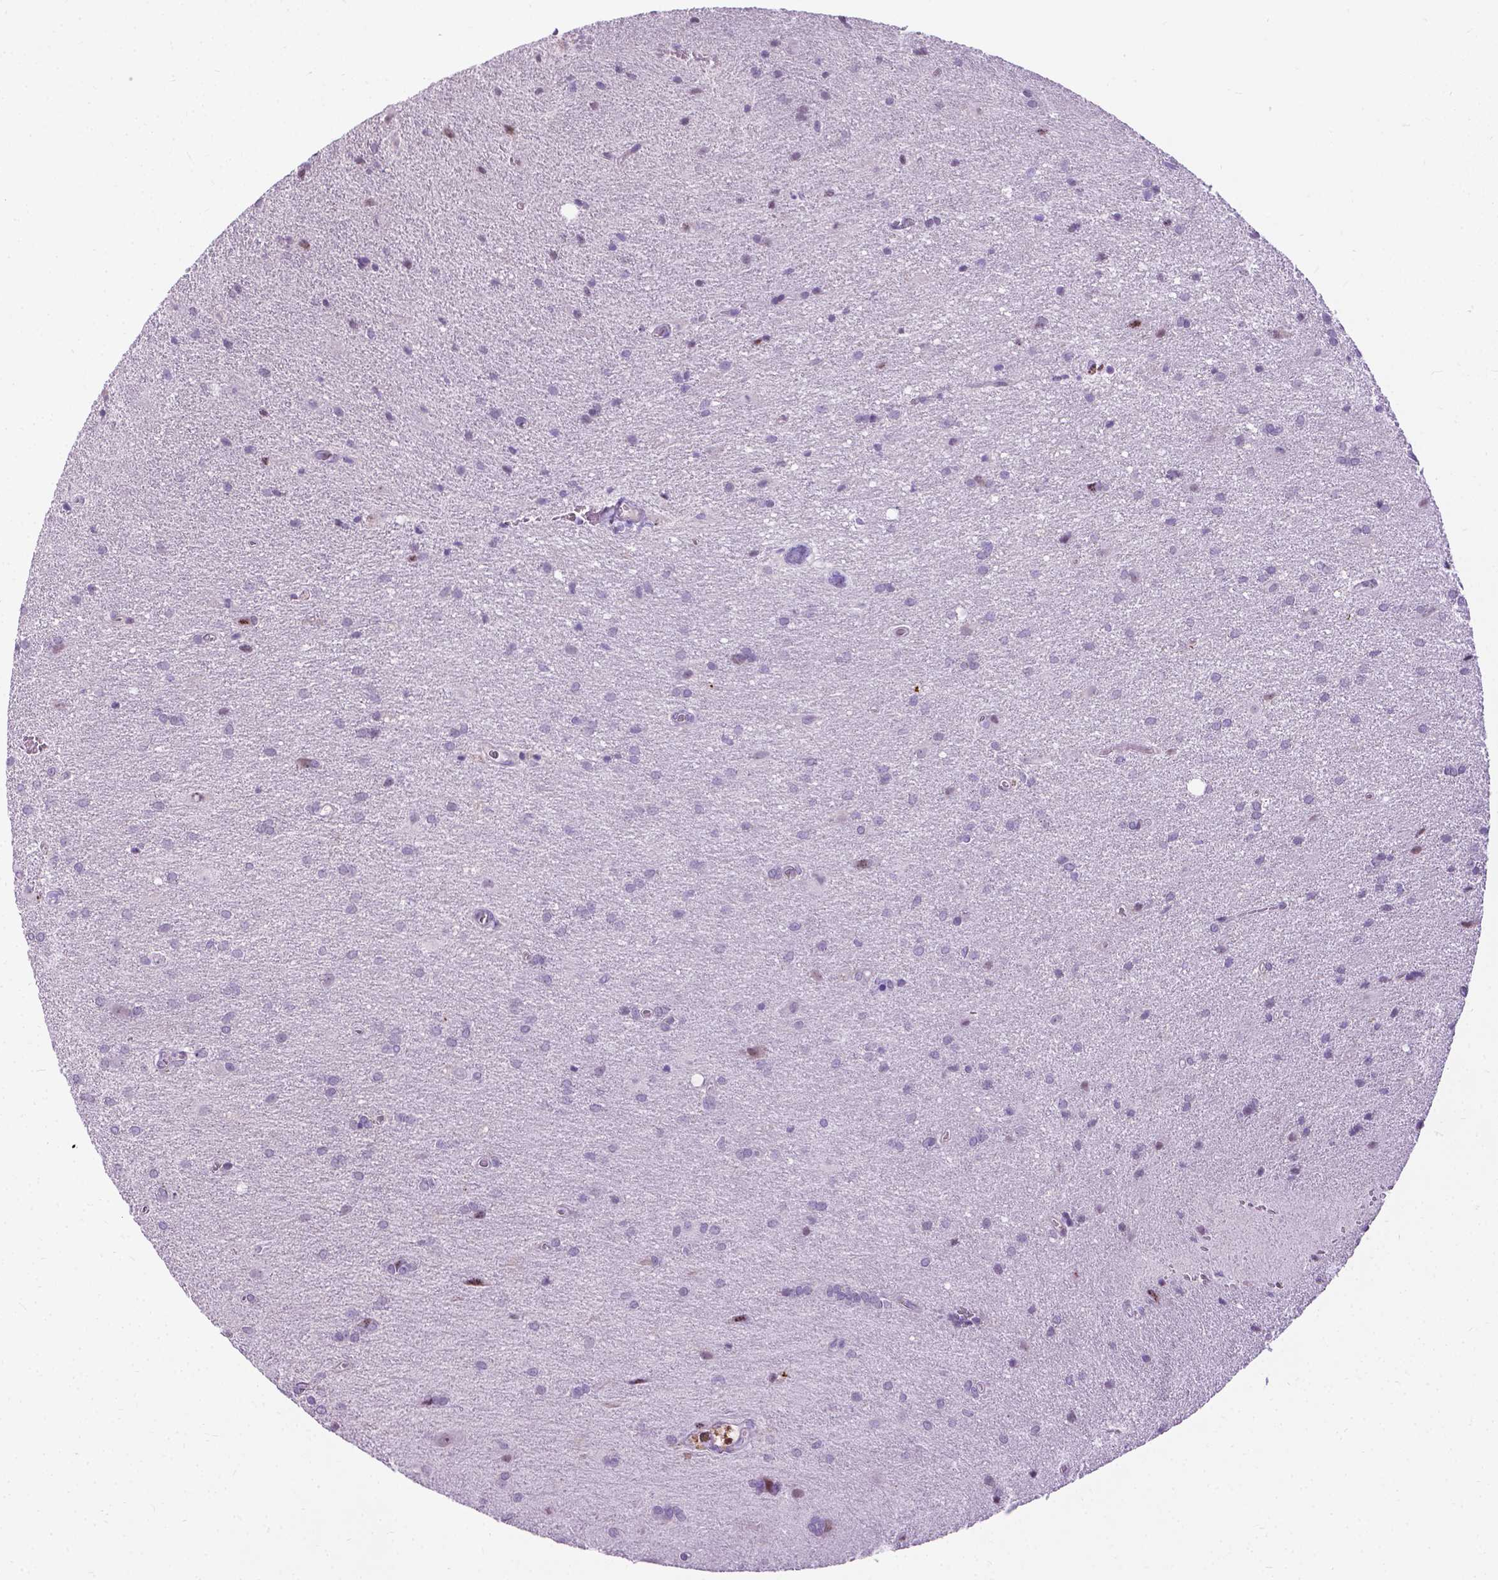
{"staining": {"intensity": "negative", "quantity": "none", "location": "none"}, "tissue": "glioma", "cell_type": "Tumor cells", "image_type": "cancer", "snomed": [{"axis": "morphology", "description": "Glioma, malignant, Low grade"}, {"axis": "topography", "description": "Brain"}], "caption": "Tumor cells show no significant staining in glioma.", "gene": "PROB1", "patient": {"sex": "male", "age": 58}}